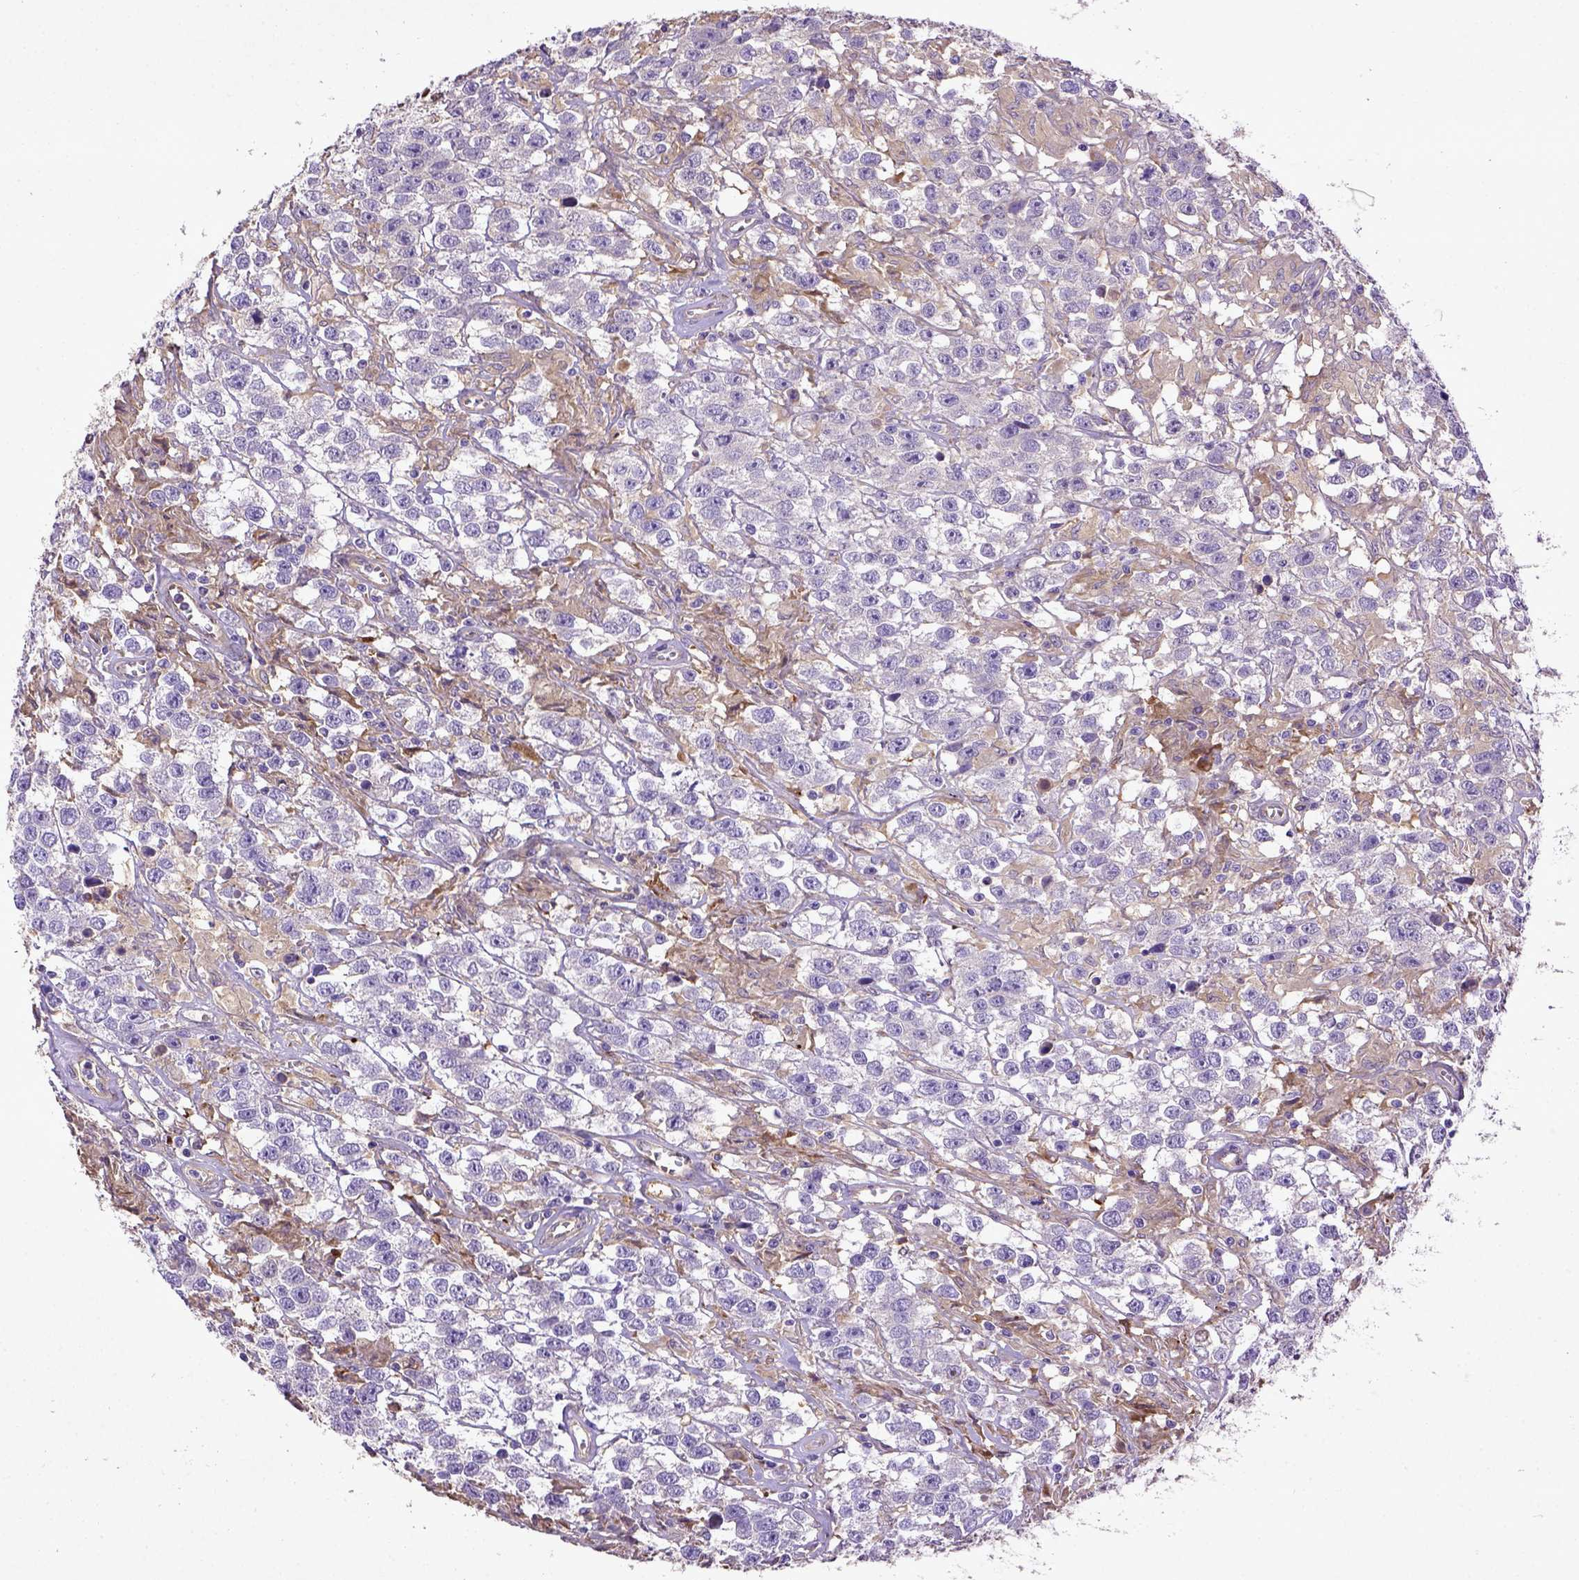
{"staining": {"intensity": "negative", "quantity": "none", "location": "none"}, "tissue": "testis cancer", "cell_type": "Tumor cells", "image_type": "cancer", "snomed": [{"axis": "morphology", "description": "Seminoma, NOS"}, {"axis": "topography", "description": "Testis"}], "caption": "Immunohistochemical staining of testis cancer (seminoma) displays no significant staining in tumor cells.", "gene": "DEPDC1B", "patient": {"sex": "male", "age": 43}}